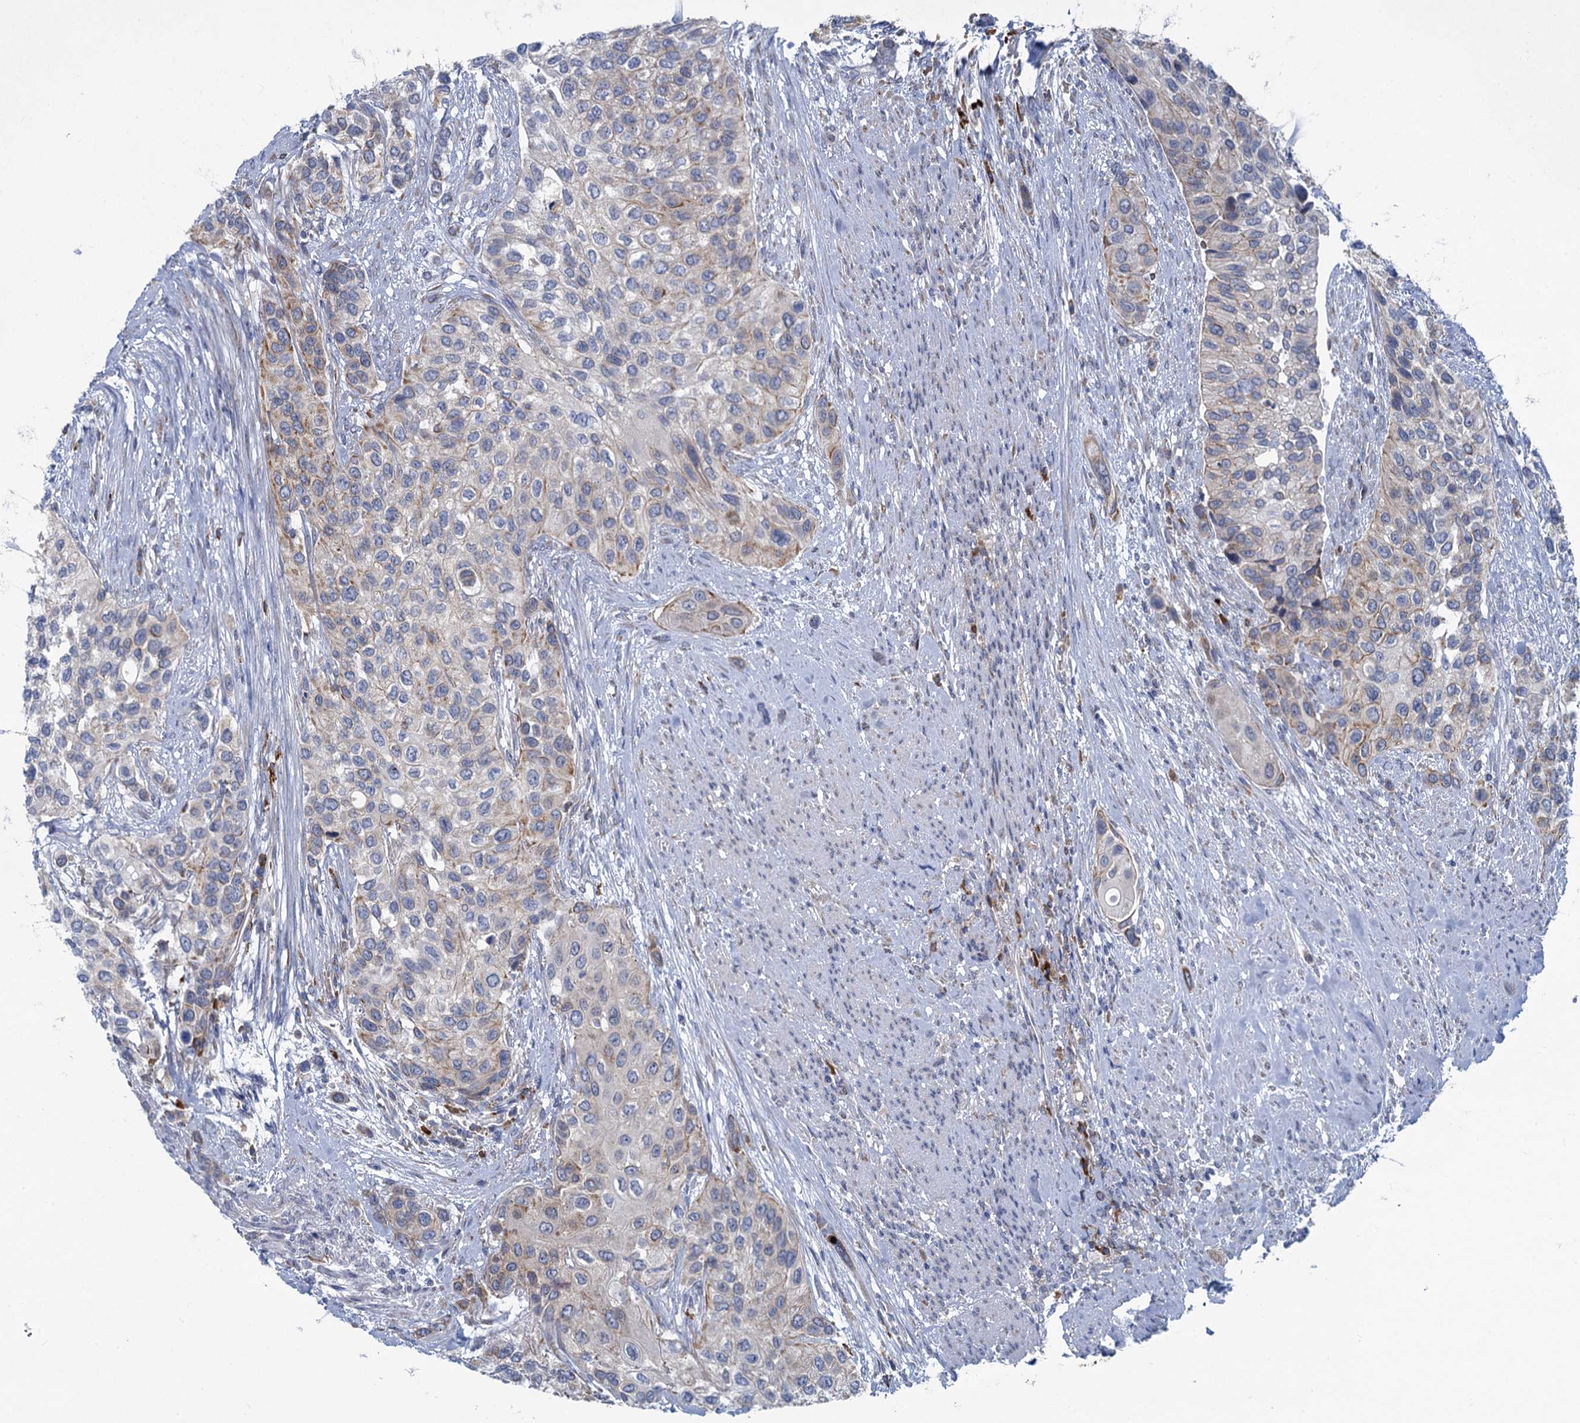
{"staining": {"intensity": "weak", "quantity": "25%-75%", "location": "cytoplasmic/membranous"}, "tissue": "urothelial cancer", "cell_type": "Tumor cells", "image_type": "cancer", "snomed": [{"axis": "morphology", "description": "Normal tissue, NOS"}, {"axis": "morphology", "description": "Urothelial carcinoma, High grade"}, {"axis": "topography", "description": "Vascular tissue"}, {"axis": "topography", "description": "Urinary bladder"}], "caption": "IHC micrograph of urothelial carcinoma (high-grade) stained for a protein (brown), which exhibits low levels of weak cytoplasmic/membranous expression in approximately 25%-75% of tumor cells.", "gene": "PRSS35", "patient": {"sex": "female", "age": 56}}